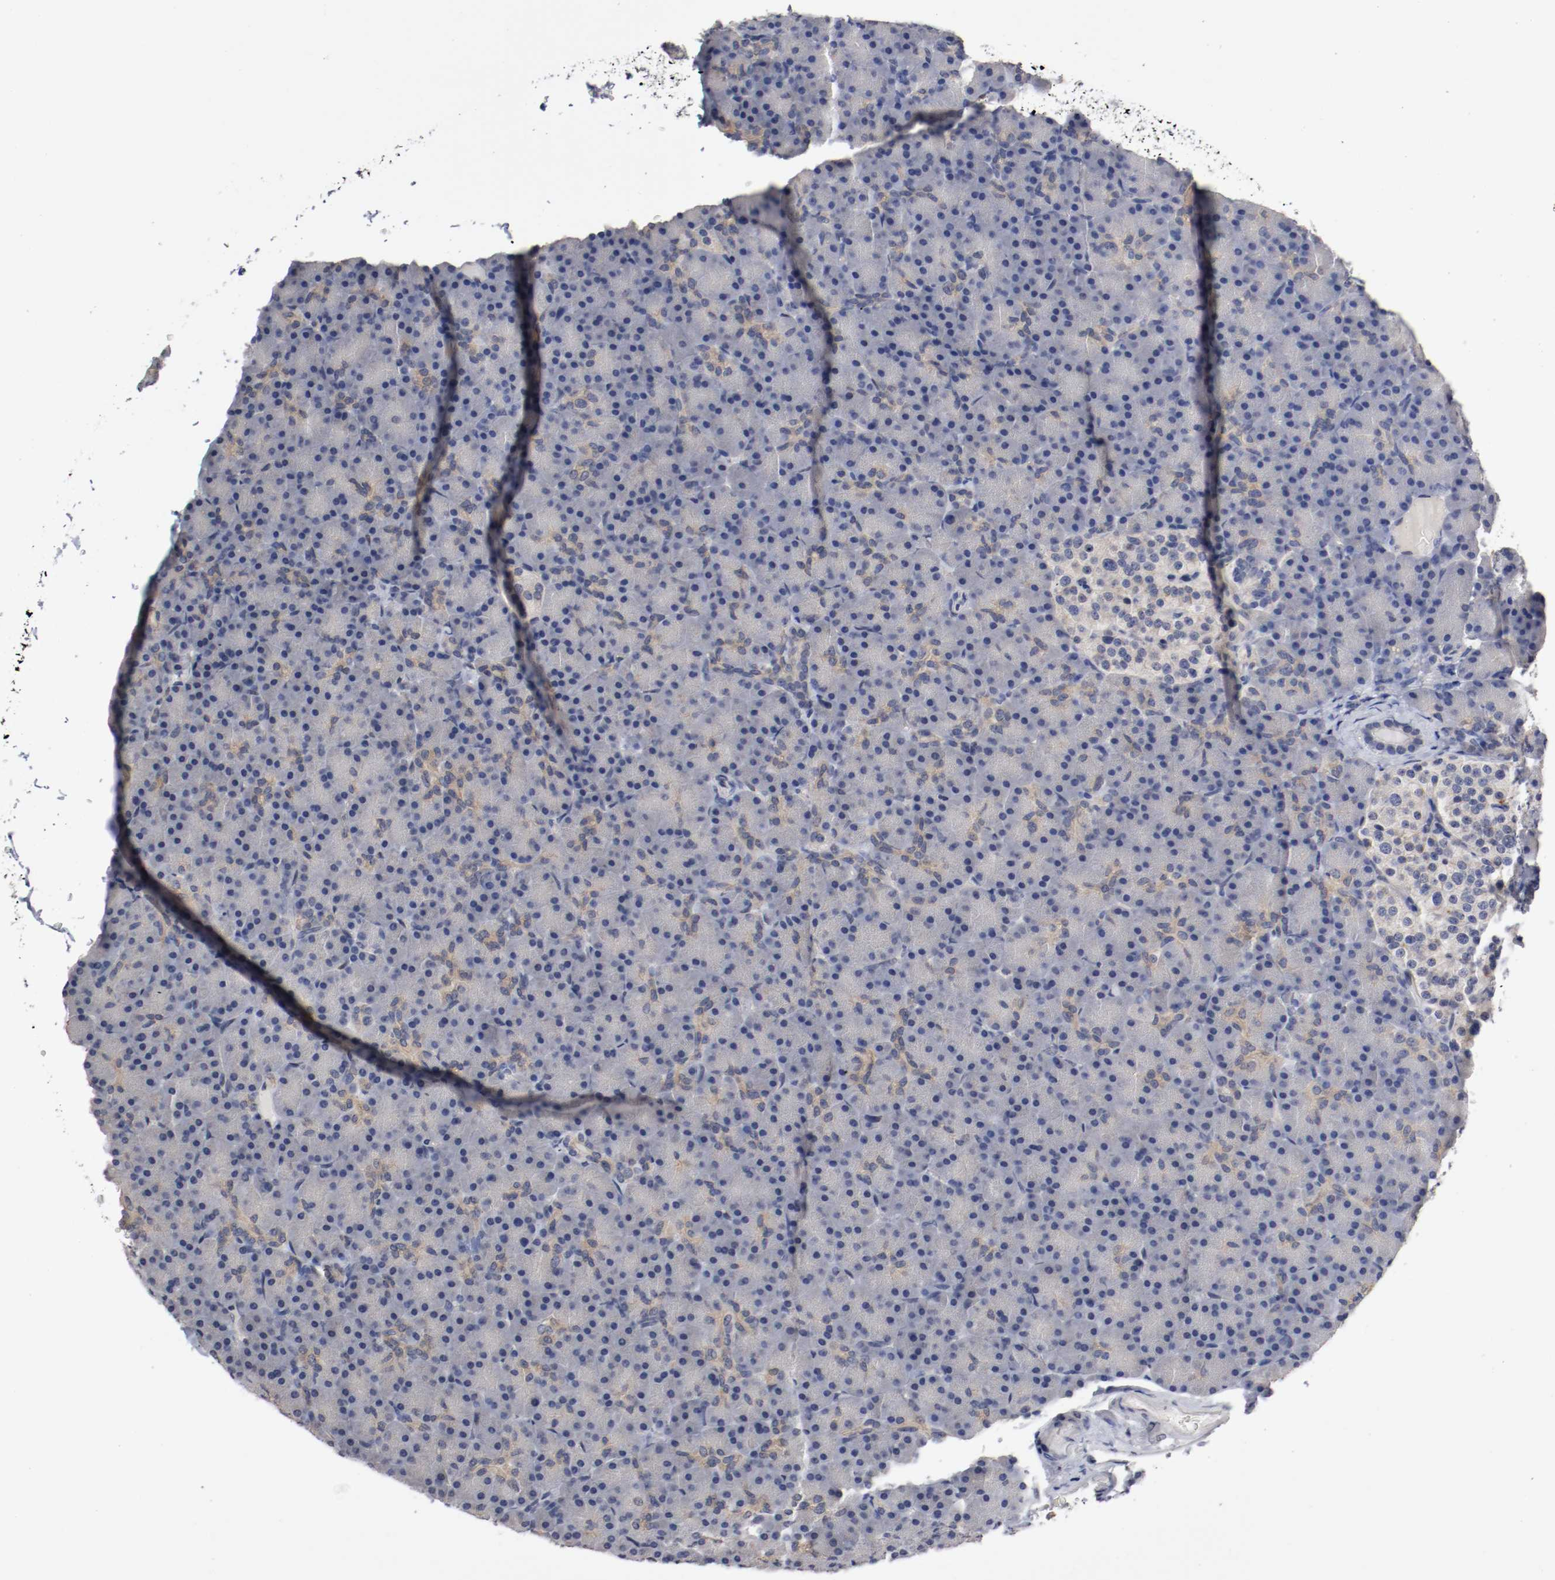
{"staining": {"intensity": "weak", "quantity": ">75%", "location": "cytoplasmic/membranous"}, "tissue": "pancreas", "cell_type": "Exocrine glandular cells", "image_type": "normal", "snomed": [{"axis": "morphology", "description": "Normal tissue, NOS"}, {"axis": "topography", "description": "Pancreas"}], "caption": "Immunohistochemistry image of unremarkable pancreas: human pancreas stained using immunohistochemistry (IHC) displays low levels of weak protein expression localized specifically in the cytoplasmic/membranous of exocrine glandular cells, appearing as a cytoplasmic/membranous brown color.", "gene": "FOSL2", "patient": {"sex": "female", "age": 43}}